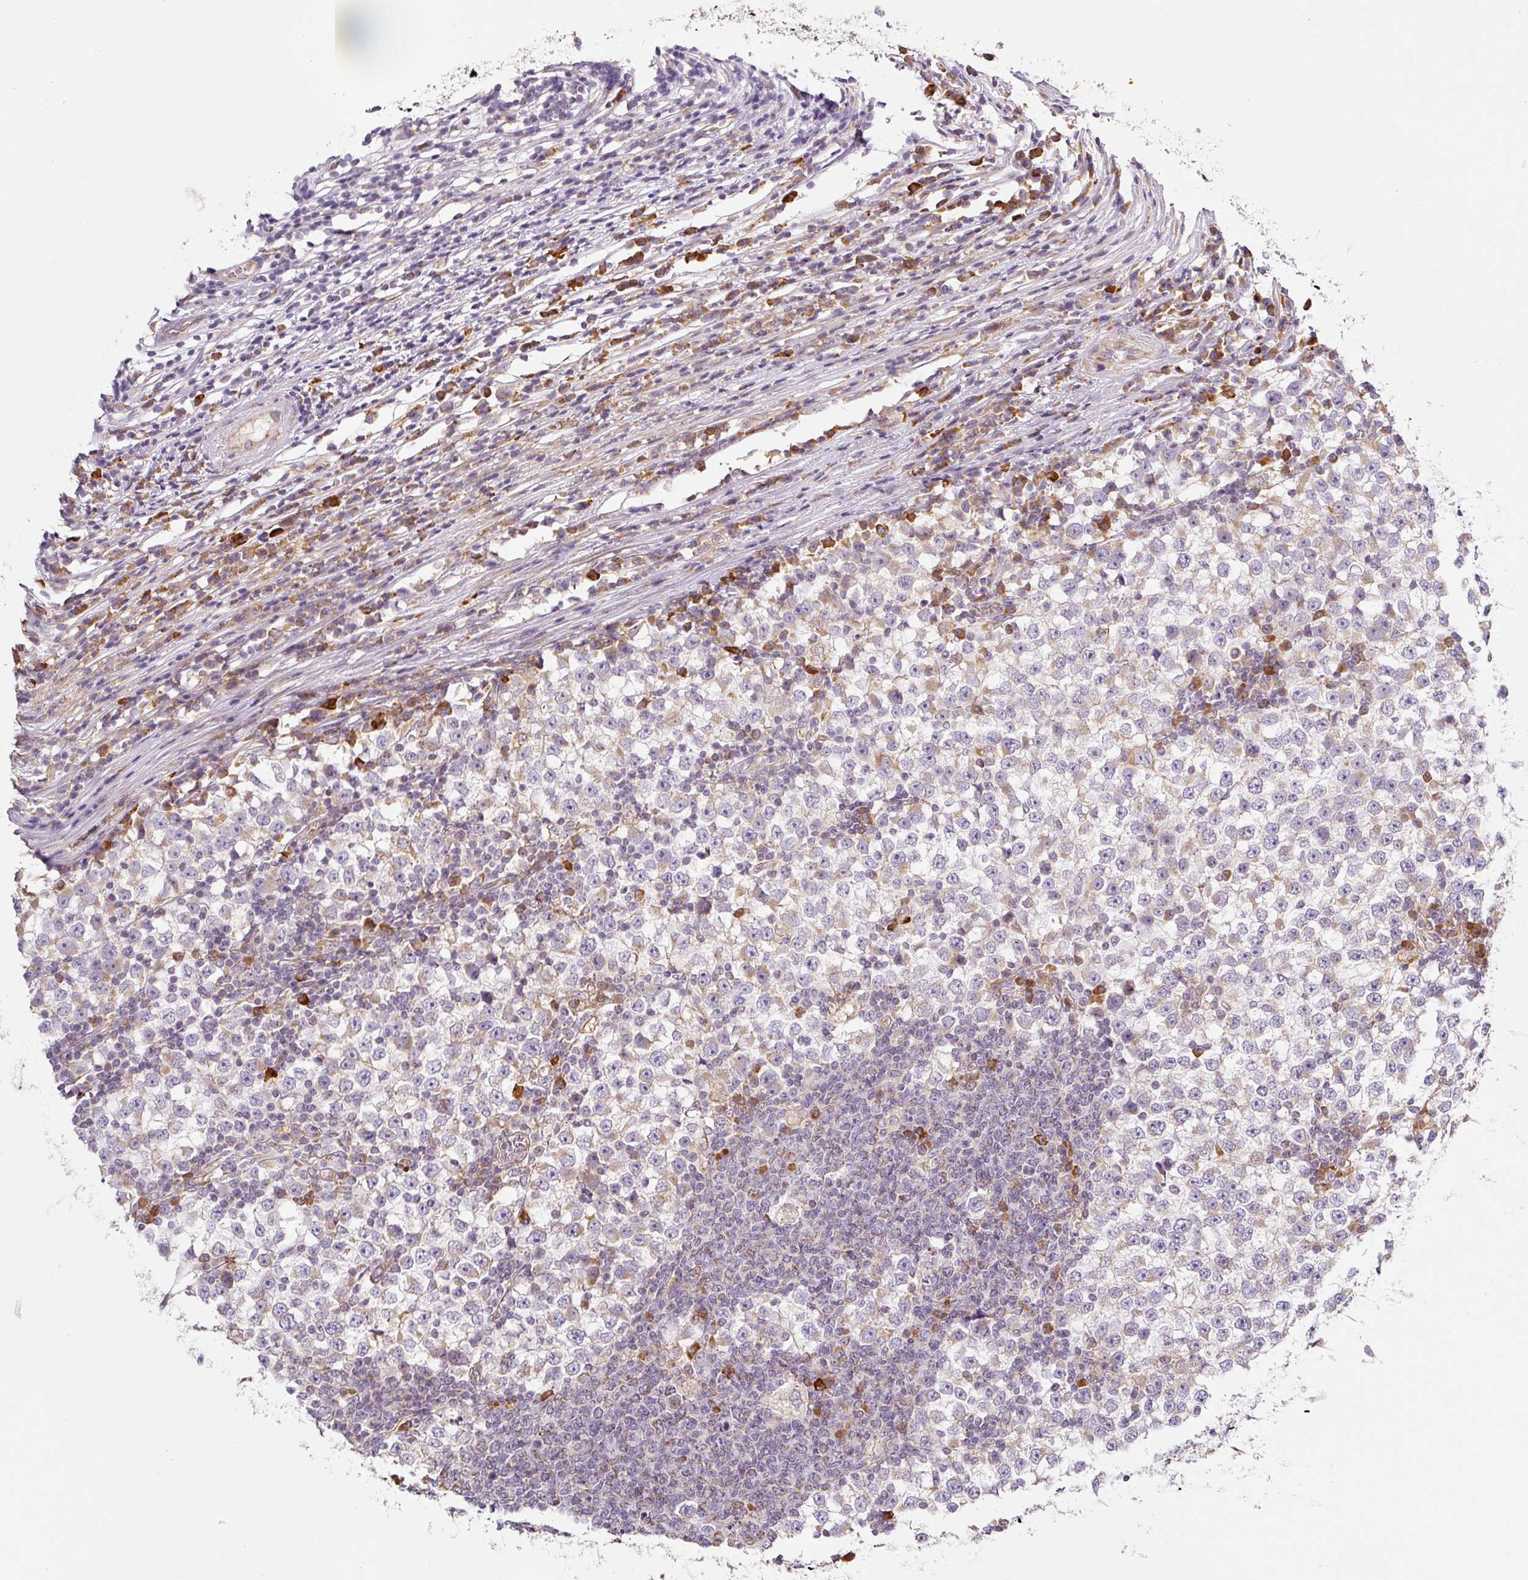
{"staining": {"intensity": "weak", "quantity": "25%-75%", "location": "cytoplasmic/membranous"}, "tissue": "testis cancer", "cell_type": "Tumor cells", "image_type": "cancer", "snomed": [{"axis": "morphology", "description": "Seminoma, NOS"}, {"axis": "topography", "description": "Testis"}], "caption": "High-power microscopy captured an immunohistochemistry (IHC) photomicrograph of testis seminoma, revealing weak cytoplasmic/membranous positivity in about 25%-75% of tumor cells. The staining is performed using DAB brown chromogen to label protein expression. The nuclei are counter-stained blue using hematoxylin.", "gene": "MORN4", "patient": {"sex": "male", "age": 65}}